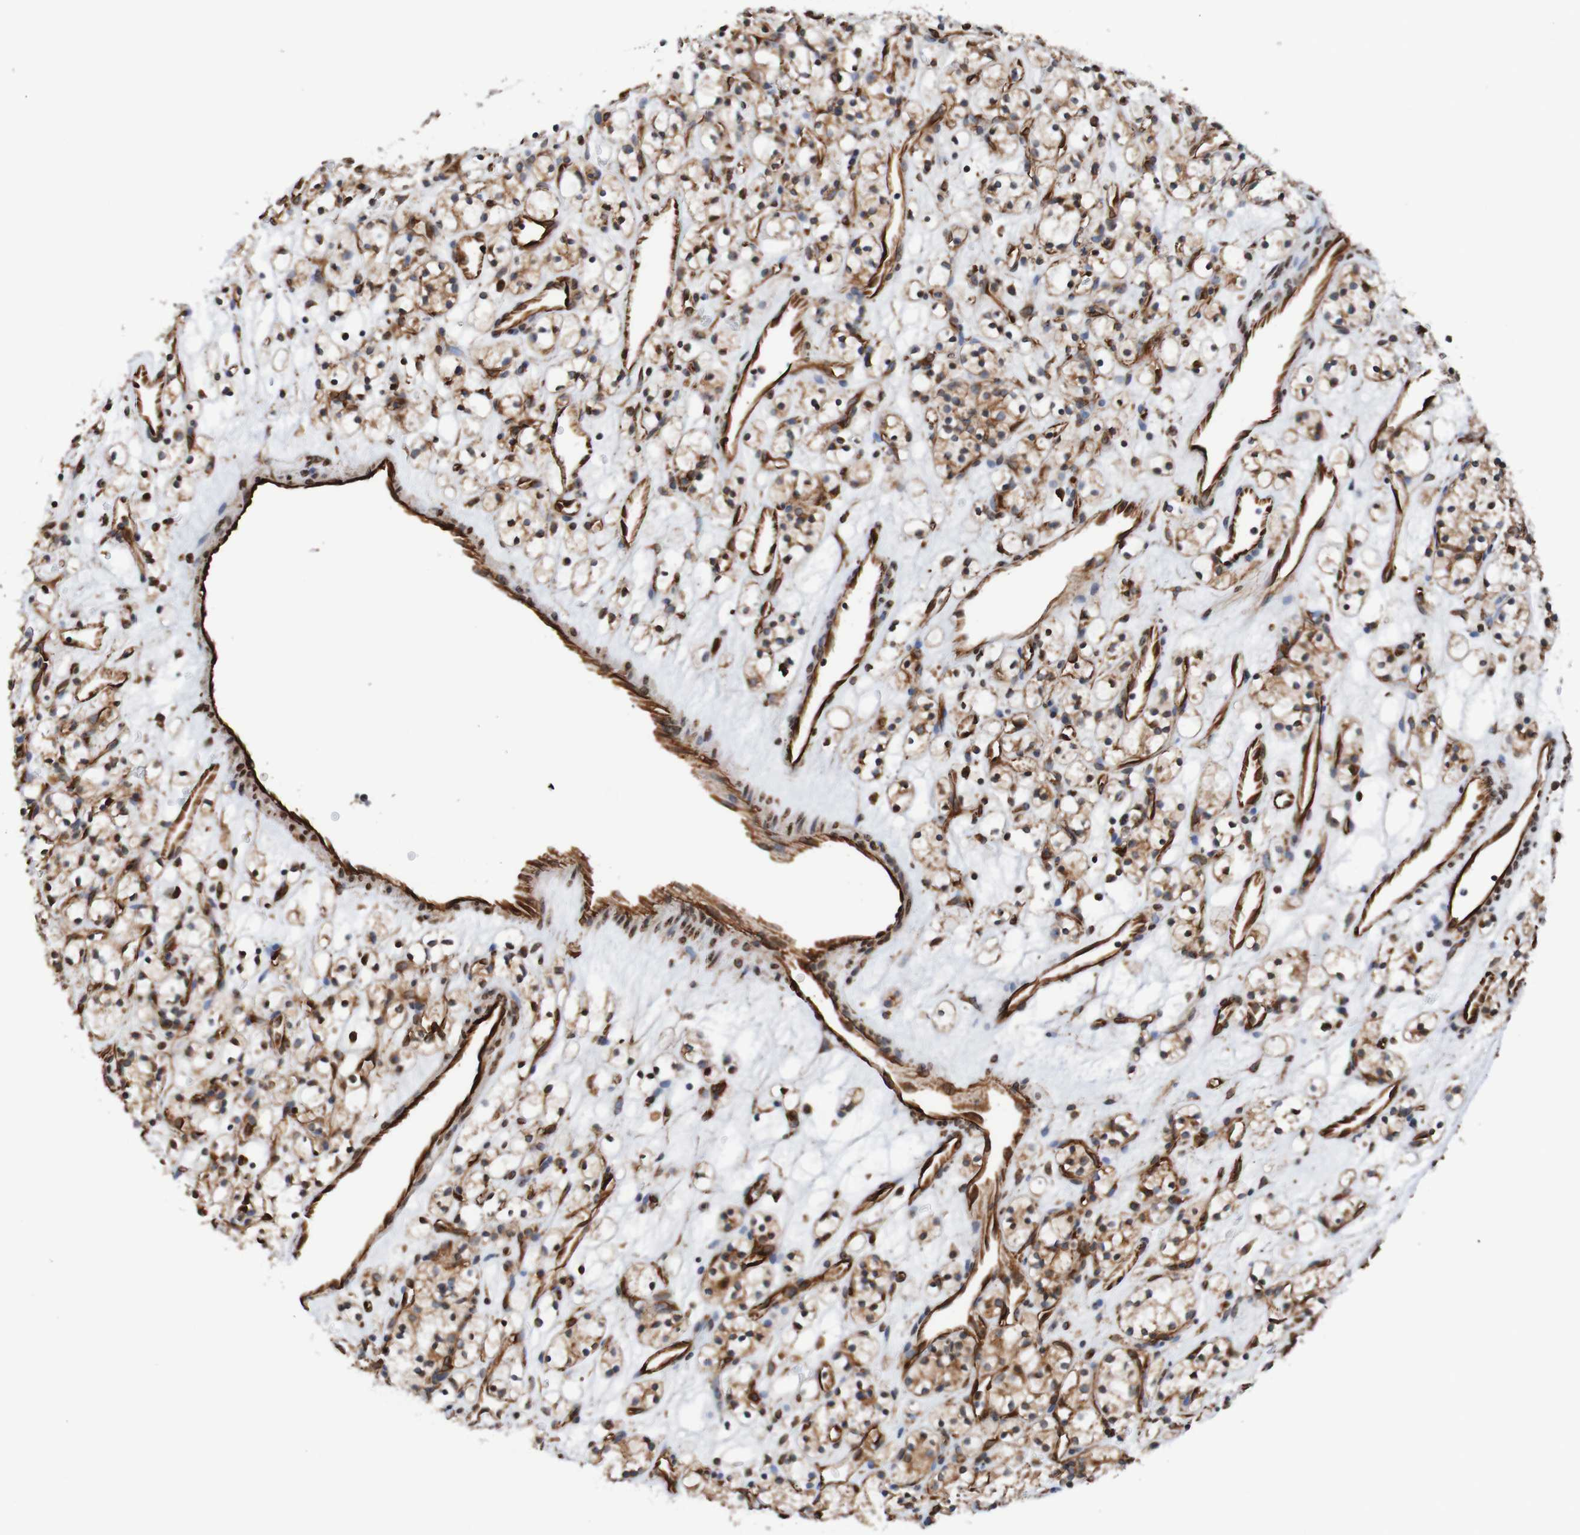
{"staining": {"intensity": "moderate", "quantity": ">75%", "location": "cytoplasmic/membranous"}, "tissue": "renal cancer", "cell_type": "Tumor cells", "image_type": "cancer", "snomed": [{"axis": "morphology", "description": "Adenocarcinoma, NOS"}, {"axis": "topography", "description": "Kidney"}], "caption": "IHC (DAB (3,3'-diaminobenzidine)) staining of renal adenocarcinoma exhibits moderate cytoplasmic/membranous protein positivity in approximately >75% of tumor cells.", "gene": "TMEM109", "patient": {"sex": "female", "age": 60}}